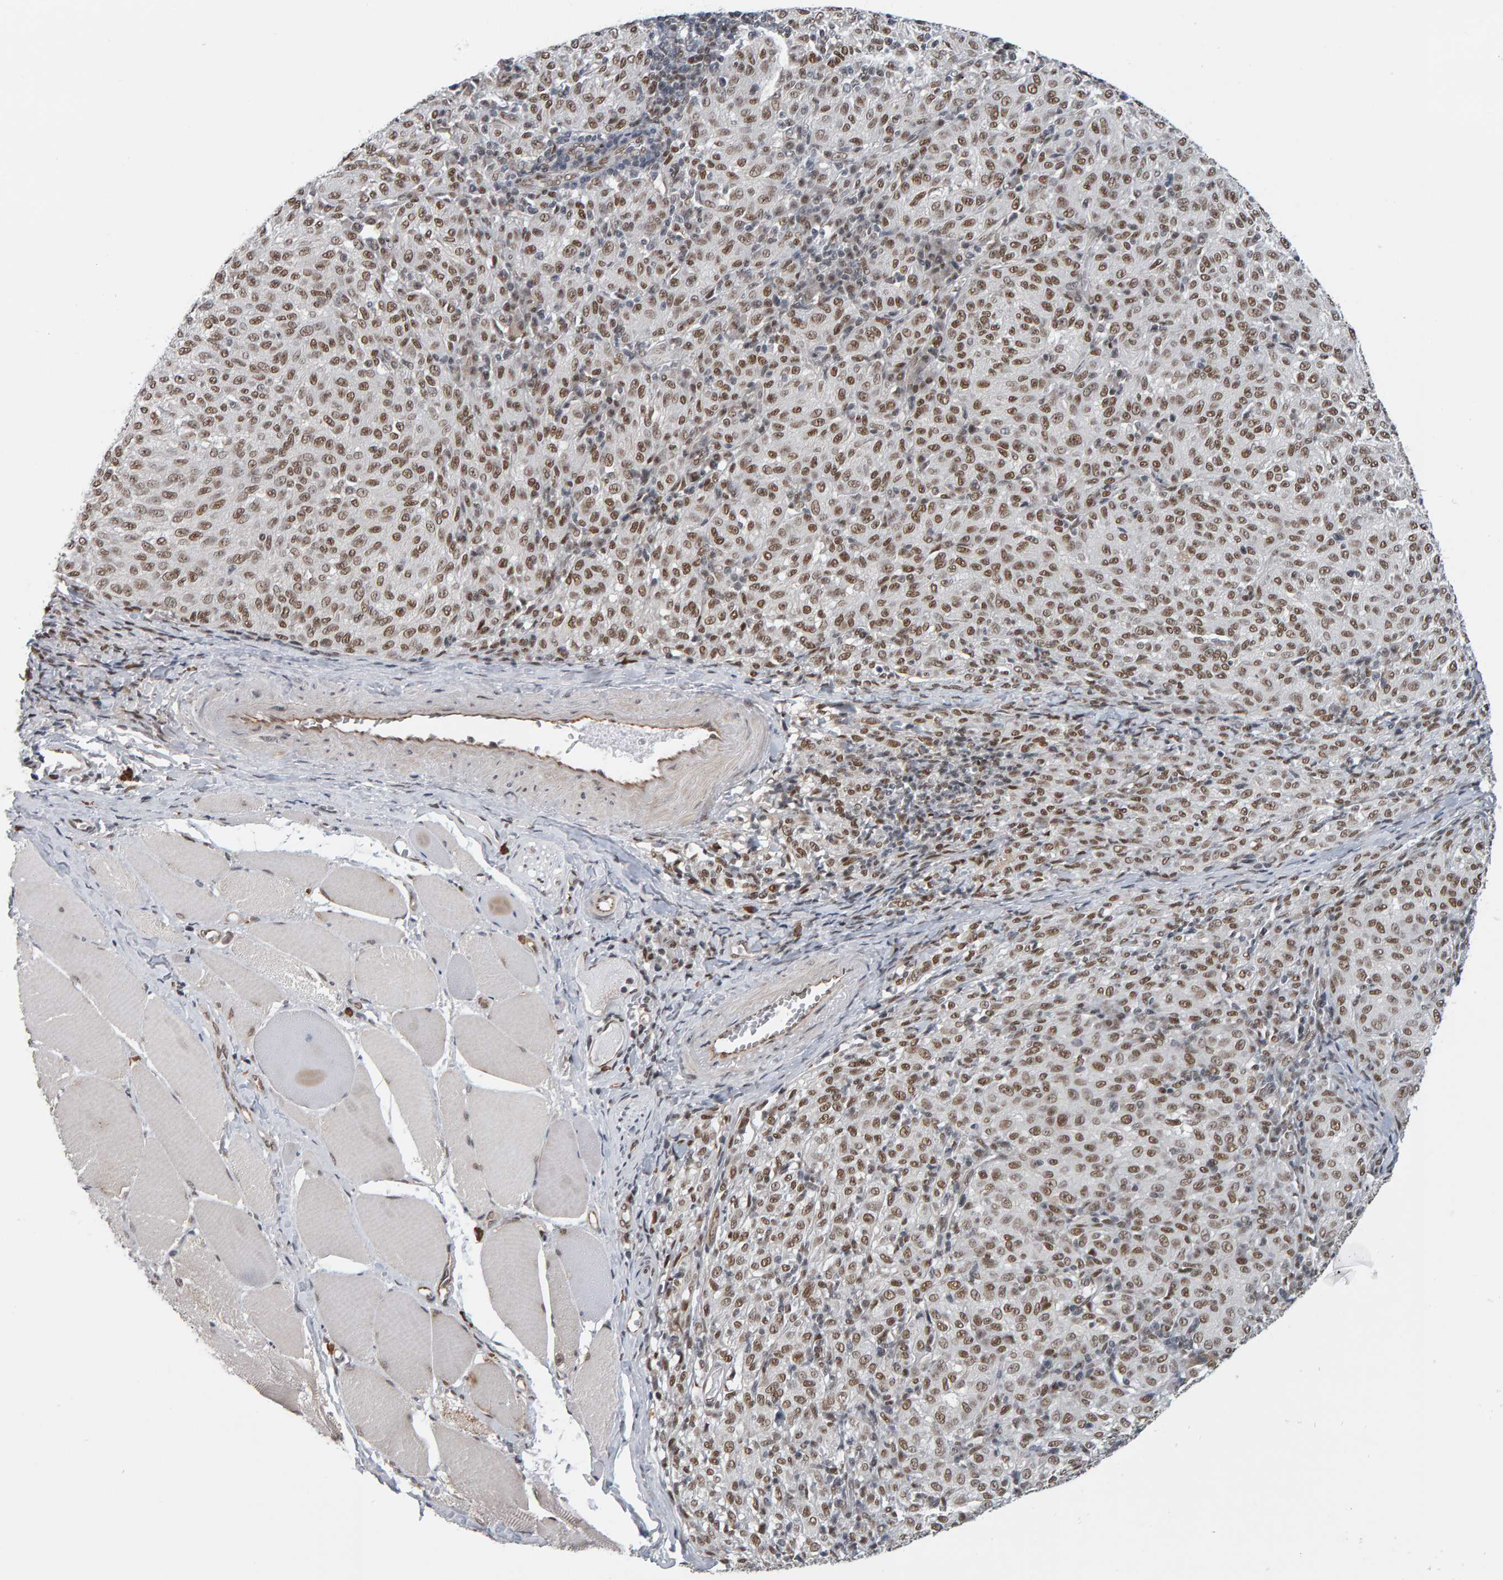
{"staining": {"intensity": "moderate", "quantity": ">75%", "location": "nuclear"}, "tissue": "melanoma", "cell_type": "Tumor cells", "image_type": "cancer", "snomed": [{"axis": "morphology", "description": "Malignant melanoma, NOS"}, {"axis": "topography", "description": "Skin"}], "caption": "Protein analysis of melanoma tissue exhibits moderate nuclear expression in approximately >75% of tumor cells.", "gene": "ATF7IP", "patient": {"sex": "female", "age": 72}}